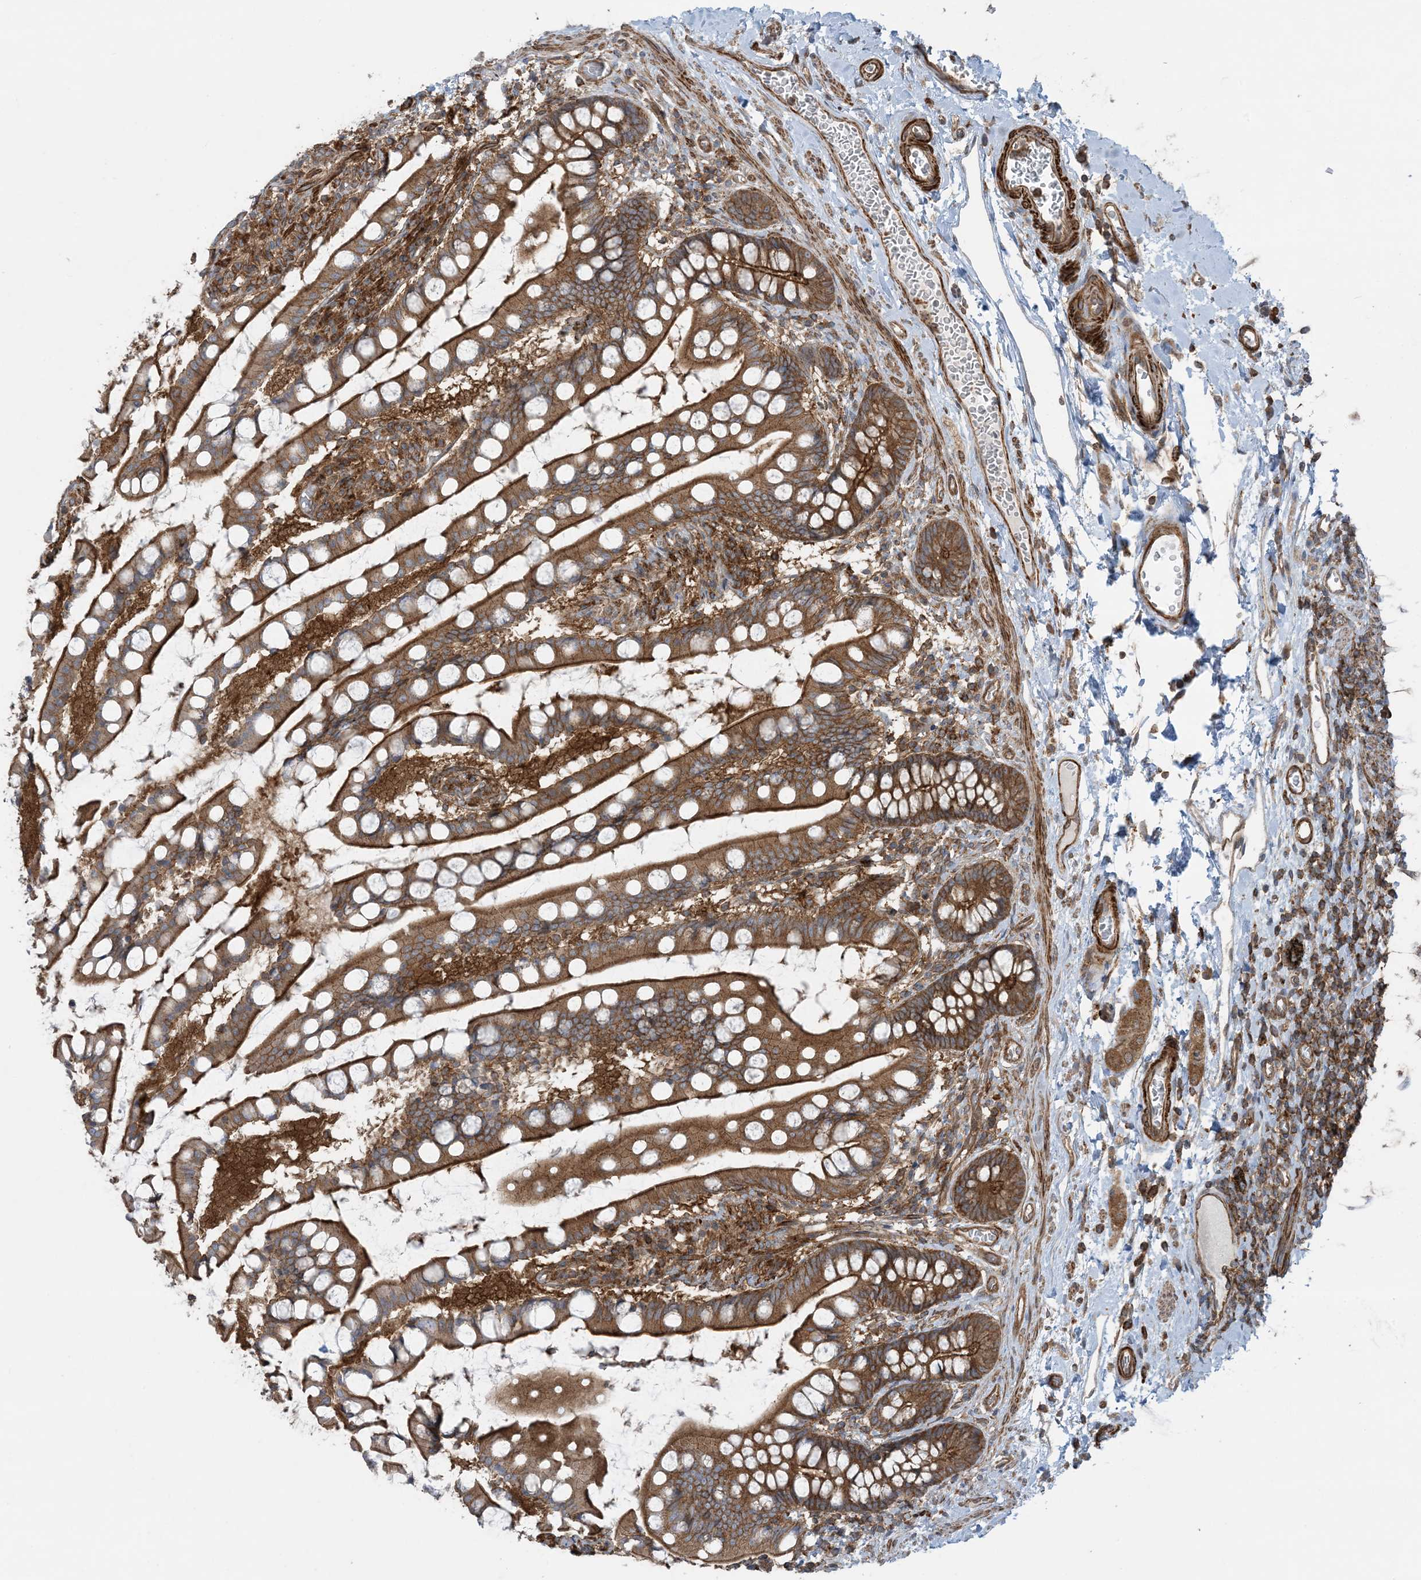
{"staining": {"intensity": "strong", "quantity": ">75%", "location": "cytoplasmic/membranous"}, "tissue": "small intestine", "cell_type": "Glandular cells", "image_type": "normal", "snomed": [{"axis": "morphology", "description": "Normal tissue, NOS"}, {"axis": "topography", "description": "Small intestine"}], "caption": "Immunohistochemistry image of benign small intestine: human small intestine stained using immunohistochemistry (IHC) shows high levels of strong protein expression localized specifically in the cytoplasmic/membranous of glandular cells, appearing as a cytoplasmic/membranous brown color.", "gene": "STAM2", "patient": {"sex": "male", "age": 52}}